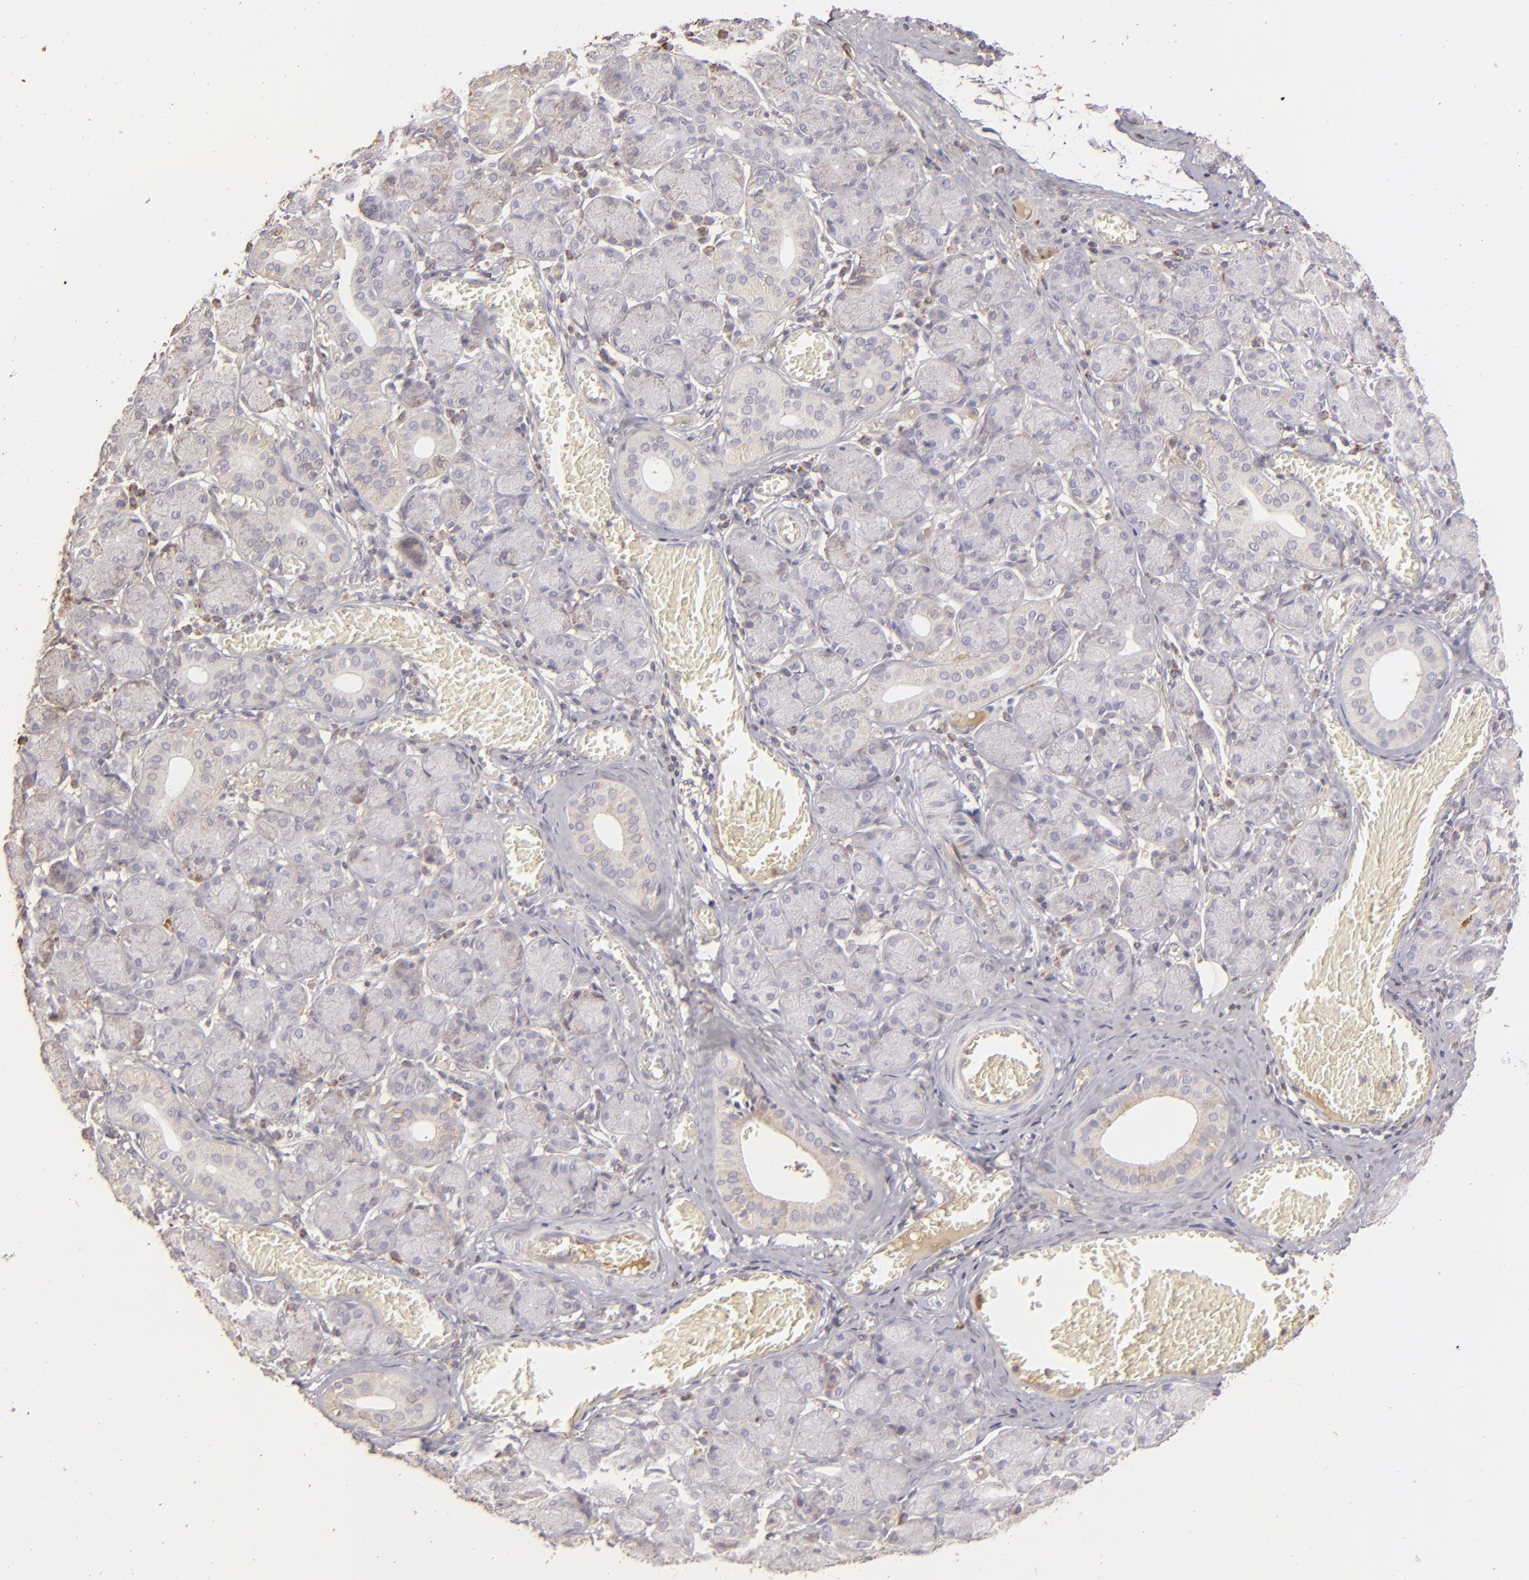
{"staining": {"intensity": "weak", "quantity": ">75%", "location": "cytoplasmic/membranous"}, "tissue": "salivary gland", "cell_type": "Glandular cells", "image_type": "normal", "snomed": [{"axis": "morphology", "description": "Normal tissue, NOS"}, {"axis": "topography", "description": "Salivary gland"}], "caption": "Brown immunohistochemical staining in normal salivary gland exhibits weak cytoplasmic/membranous staining in approximately >75% of glandular cells.", "gene": "CFB", "patient": {"sex": "female", "age": 24}}